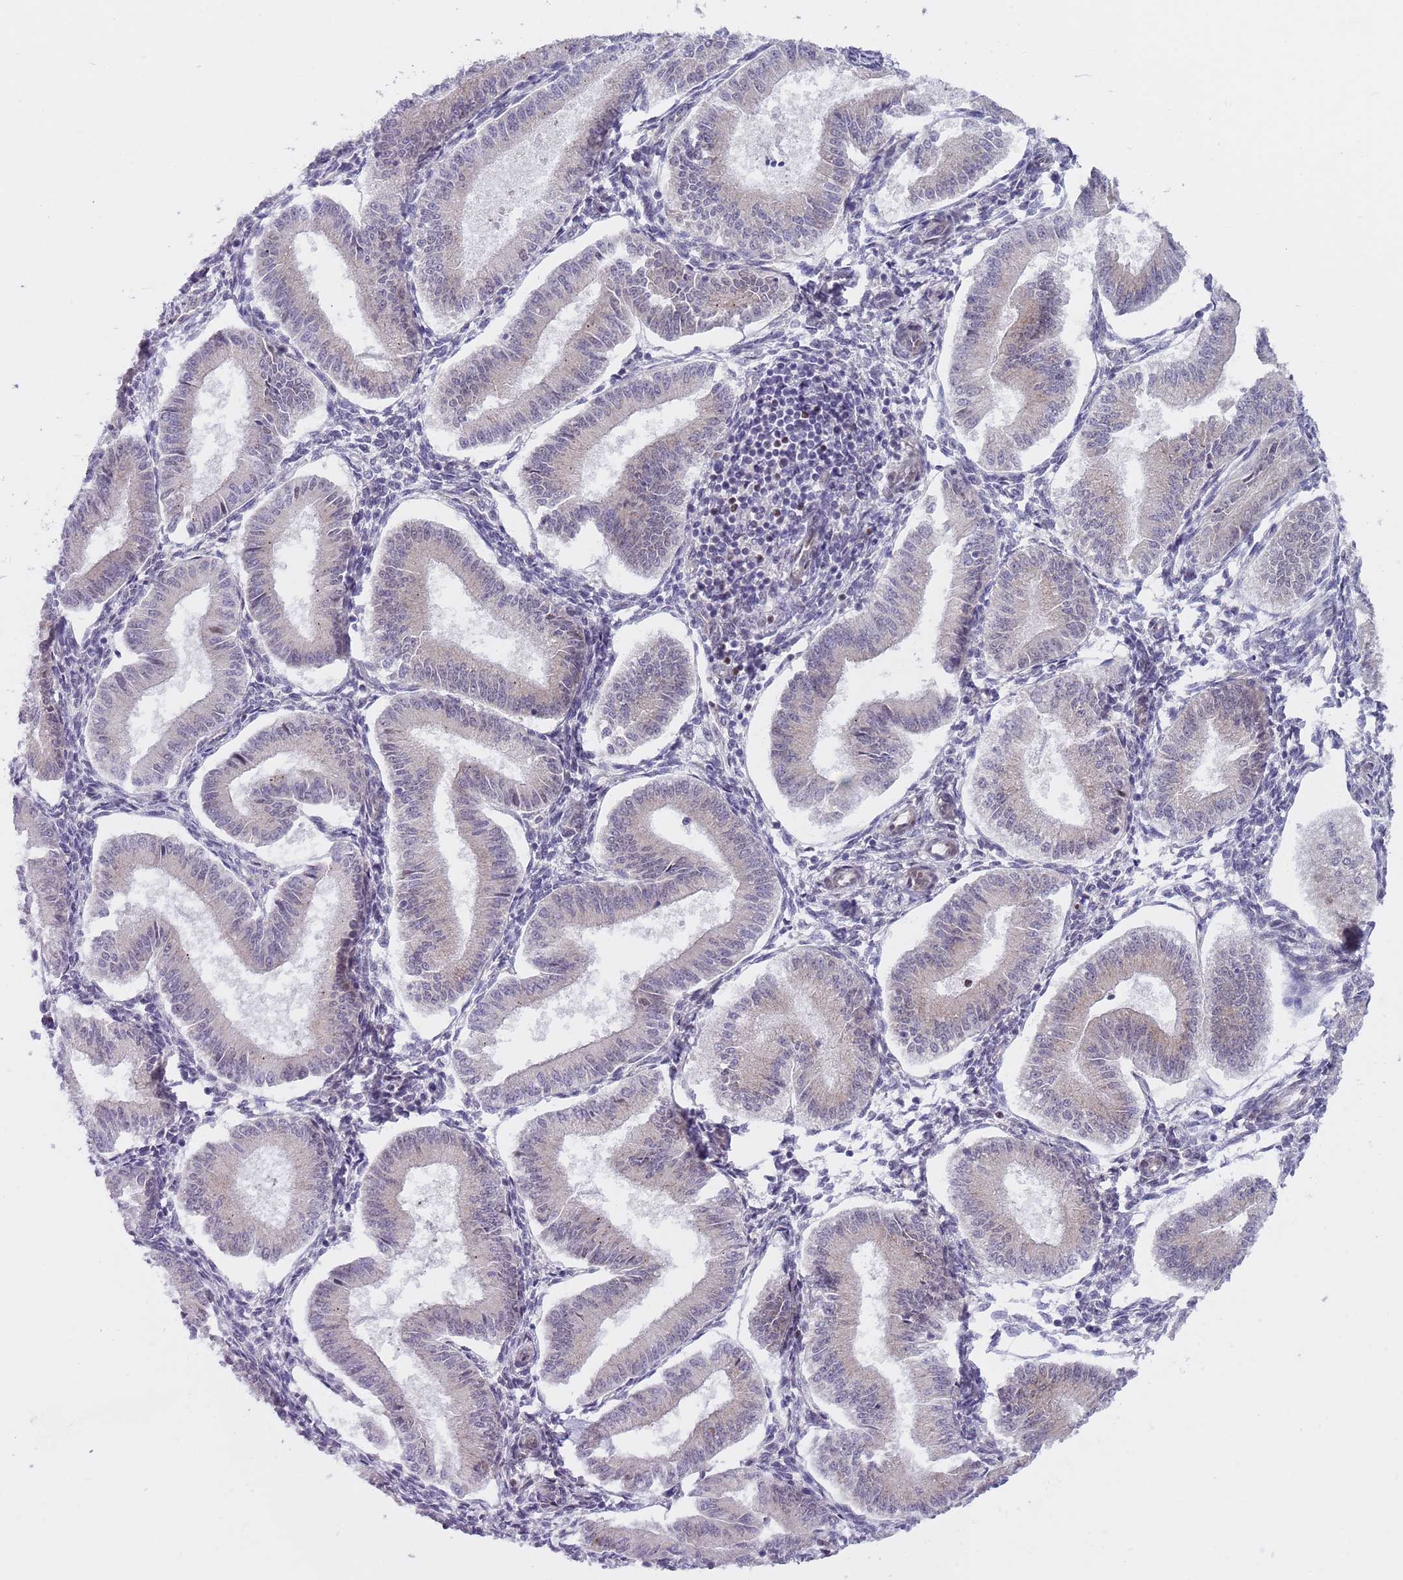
{"staining": {"intensity": "weak", "quantity": "<25%", "location": "nuclear"}, "tissue": "endometrium", "cell_type": "Cells in endometrial stroma", "image_type": "normal", "snomed": [{"axis": "morphology", "description": "Normal tissue, NOS"}, {"axis": "topography", "description": "Endometrium"}], "caption": "High power microscopy histopathology image of an IHC photomicrograph of normal endometrium, revealing no significant staining in cells in endometrial stroma.", "gene": "SLC25A32", "patient": {"sex": "female", "age": 39}}